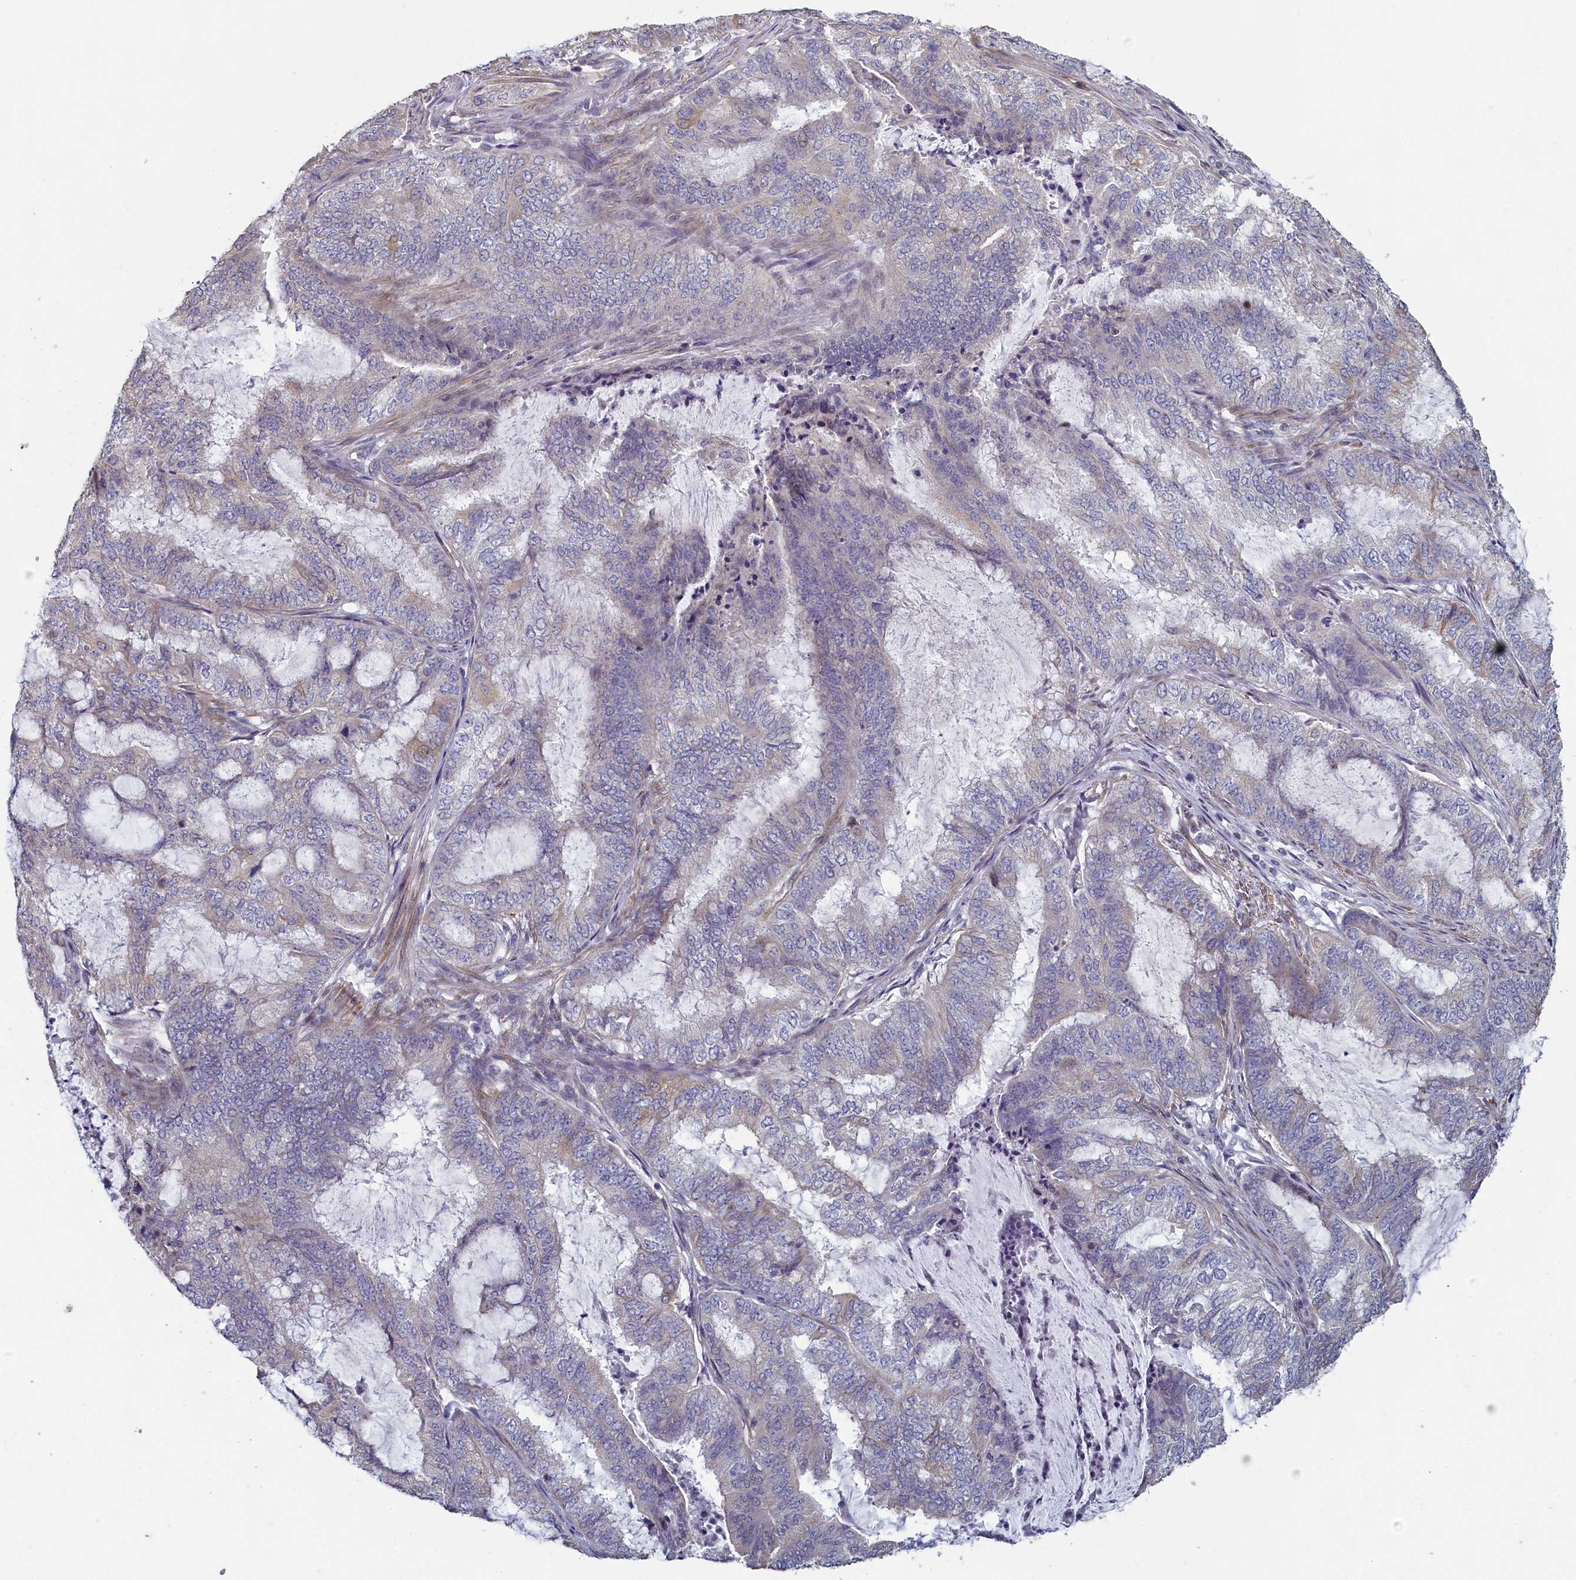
{"staining": {"intensity": "negative", "quantity": "none", "location": "none"}, "tissue": "endometrial cancer", "cell_type": "Tumor cells", "image_type": "cancer", "snomed": [{"axis": "morphology", "description": "Adenocarcinoma, NOS"}, {"axis": "topography", "description": "Endometrium"}], "caption": "Immunohistochemistry photomicrograph of neoplastic tissue: human endometrial cancer (adenocarcinoma) stained with DAB reveals no significant protein expression in tumor cells.", "gene": "DIXDC1", "patient": {"sex": "female", "age": 51}}